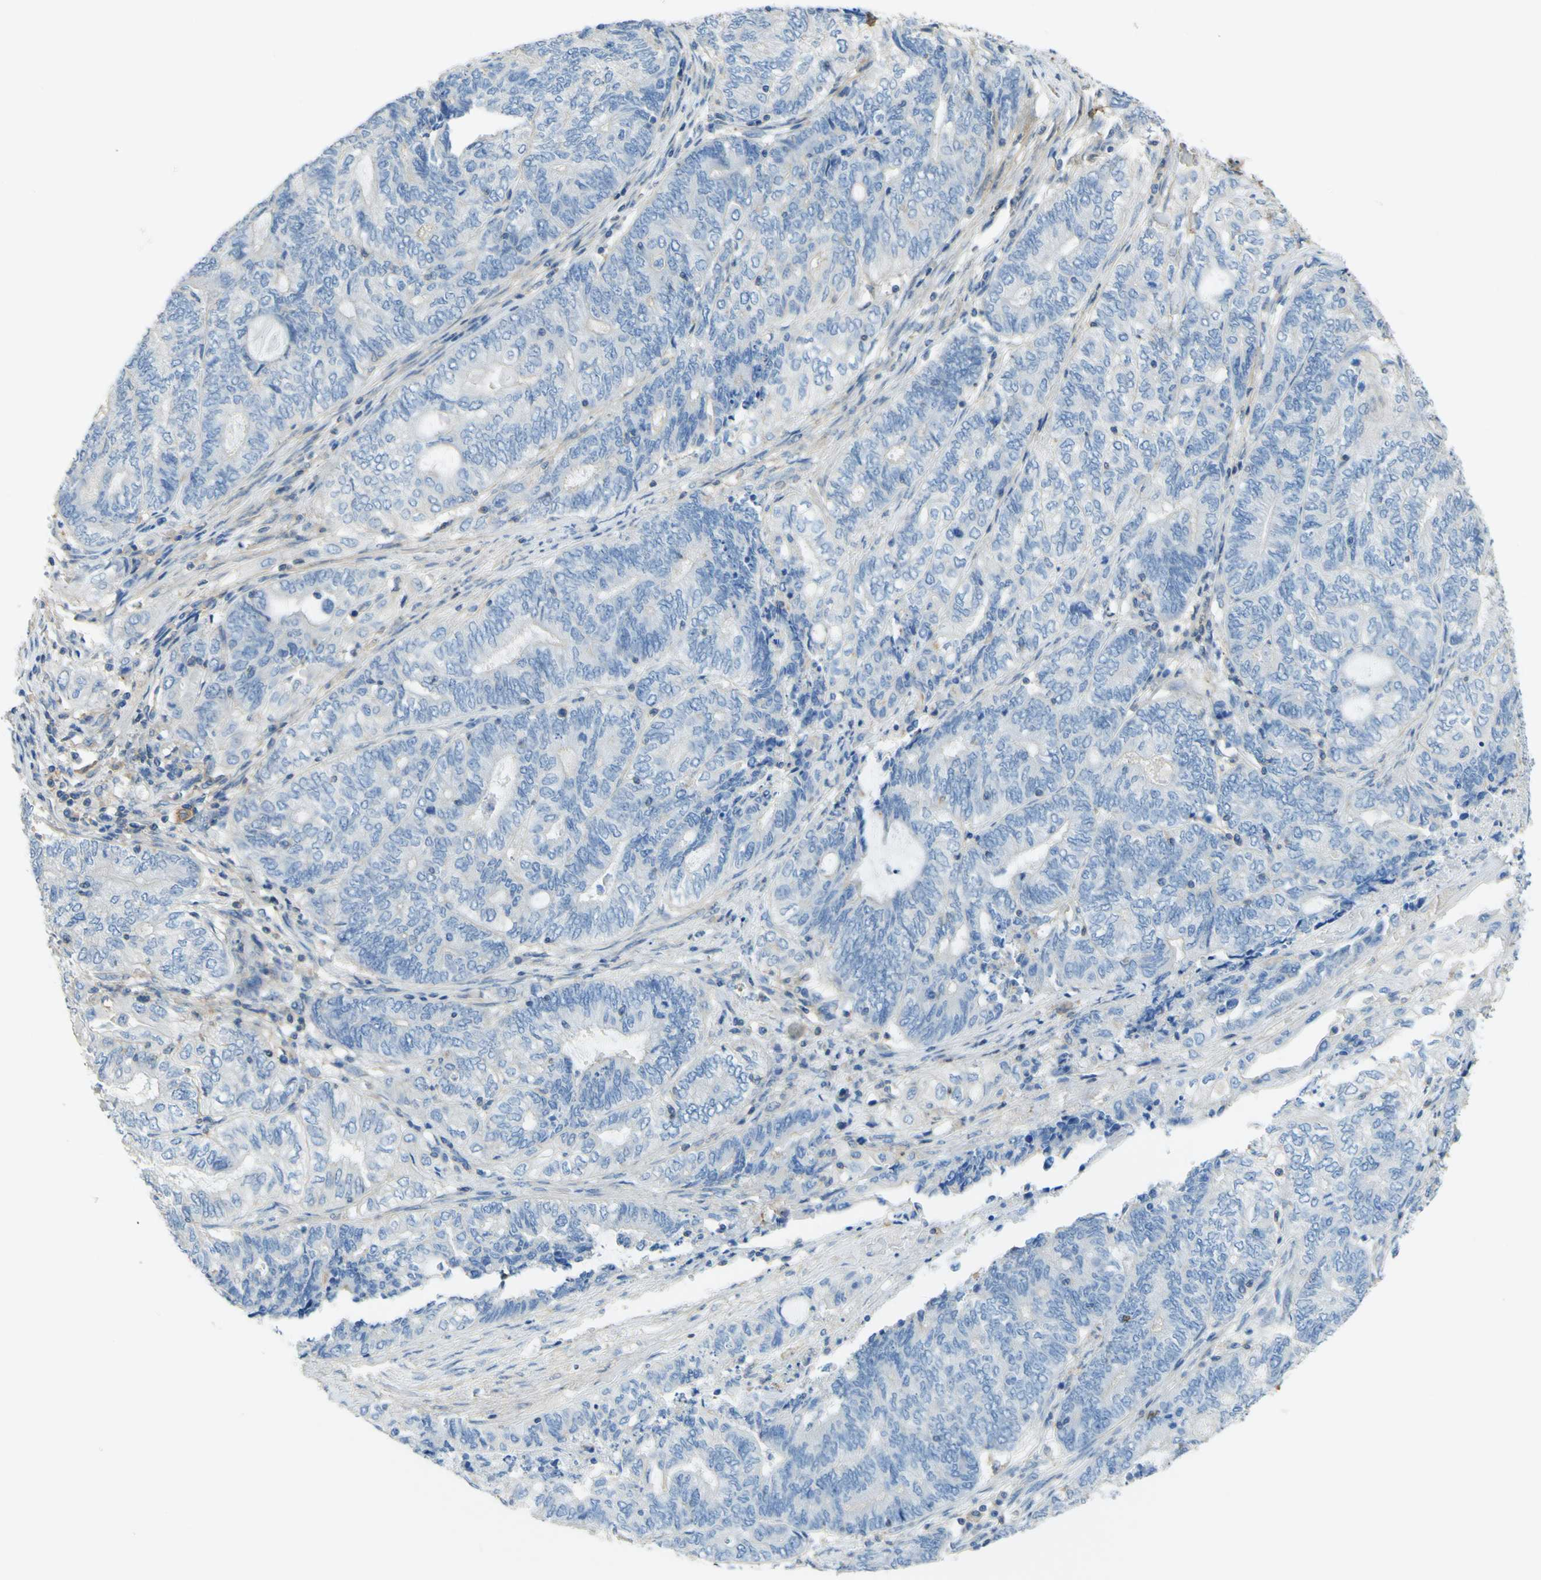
{"staining": {"intensity": "negative", "quantity": "none", "location": "none"}, "tissue": "endometrial cancer", "cell_type": "Tumor cells", "image_type": "cancer", "snomed": [{"axis": "morphology", "description": "Adenocarcinoma, NOS"}, {"axis": "topography", "description": "Uterus"}, {"axis": "topography", "description": "Endometrium"}], "caption": "Endometrial cancer was stained to show a protein in brown. There is no significant expression in tumor cells.", "gene": "OGN", "patient": {"sex": "female", "age": 70}}